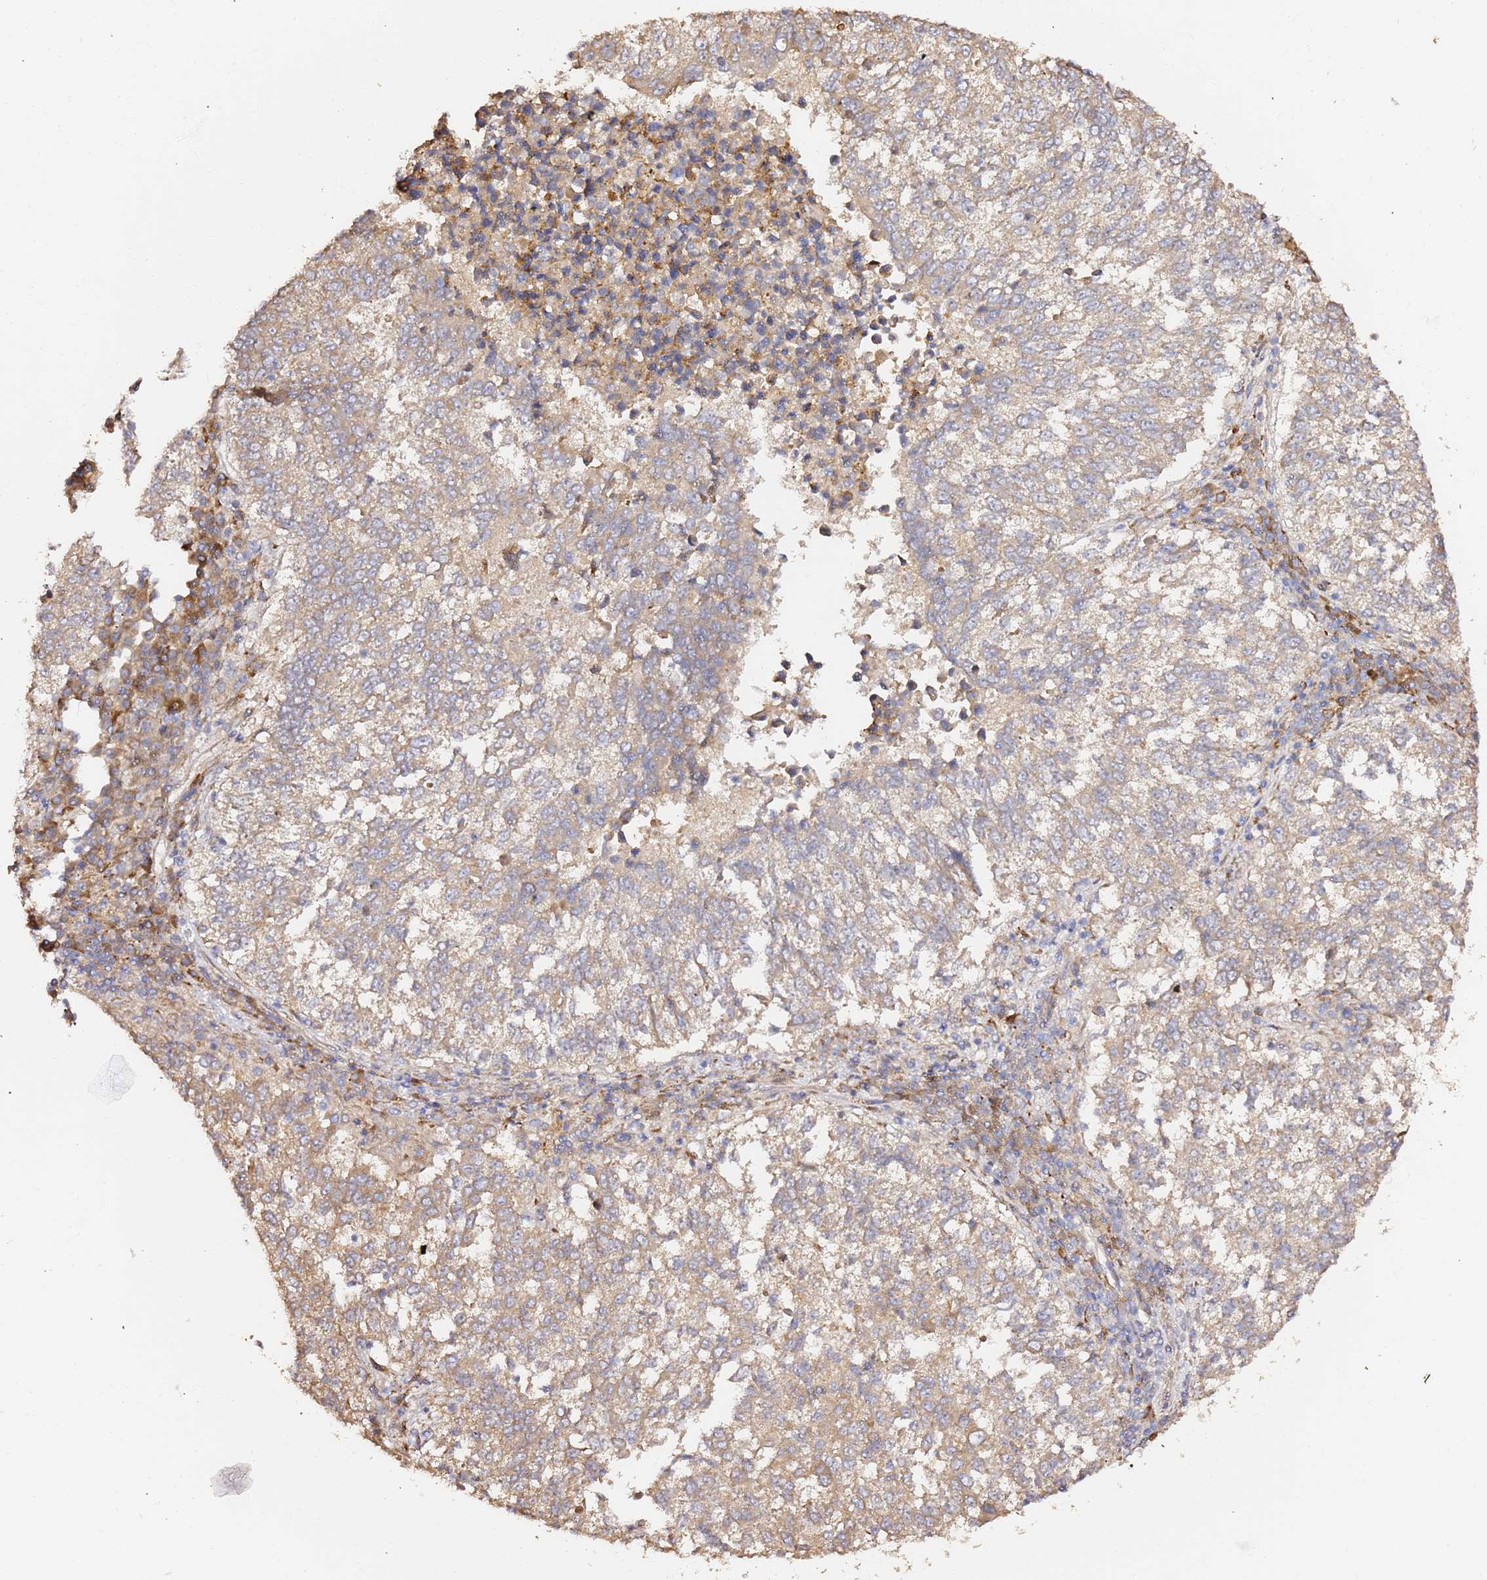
{"staining": {"intensity": "weak", "quantity": "25%-75%", "location": "cytoplasmic/membranous"}, "tissue": "lung cancer", "cell_type": "Tumor cells", "image_type": "cancer", "snomed": [{"axis": "morphology", "description": "Squamous cell carcinoma, NOS"}, {"axis": "topography", "description": "Lung"}], "caption": "Tumor cells reveal low levels of weak cytoplasmic/membranous expression in about 25%-75% of cells in lung cancer.", "gene": "HSD17B7", "patient": {"sex": "male", "age": 73}}